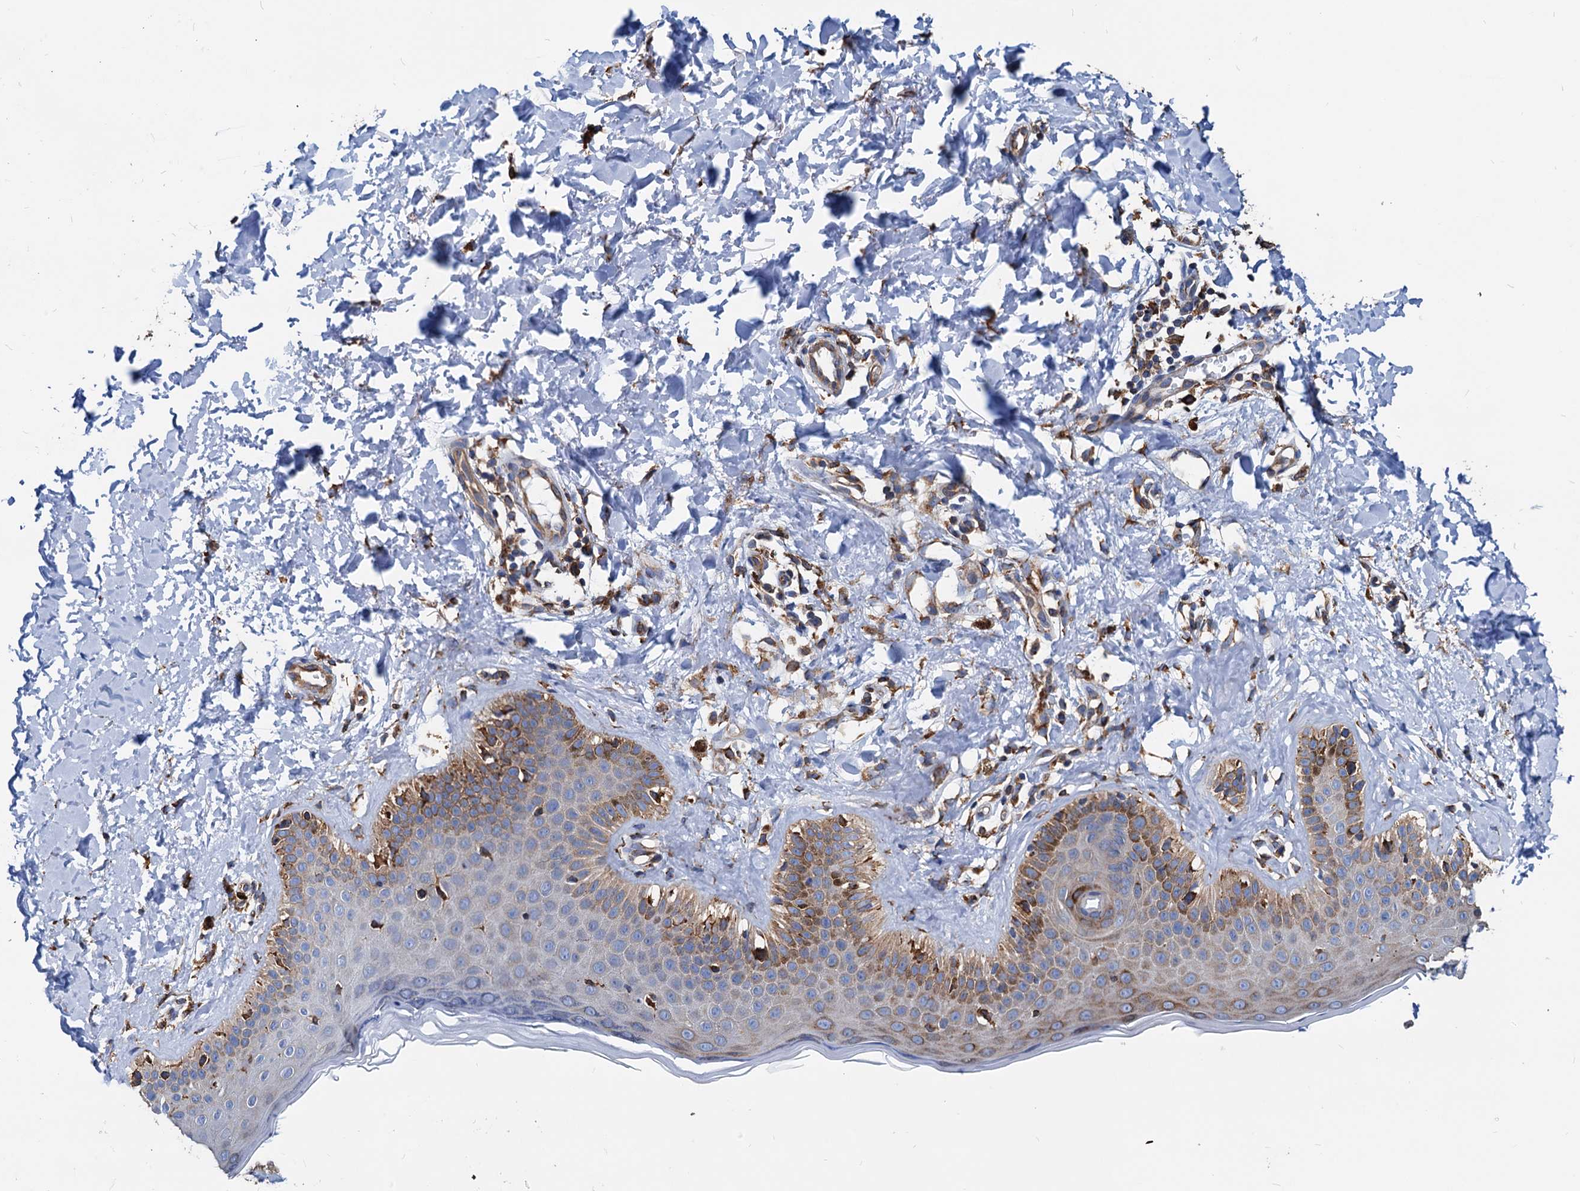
{"staining": {"intensity": "moderate", "quantity": ">75%", "location": "cytoplasmic/membranous"}, "tissue": "skin", "cell_type": "Fibroblasts", "image_type": "normal", "snomed": [{"axis": "morphology", "description": "Normal tissue, NOS"}, {"axis": "topography", "description": "Skin"}], "caption": "This photomicrograph exhibits immunohistochemistry staining of unremarkable skin, with medium moderate cytoplasmic/membranous expression in about >75% of fibroblasts.", "gene": "HSPA5", "patient": {"sex": "male", "age": 52}}